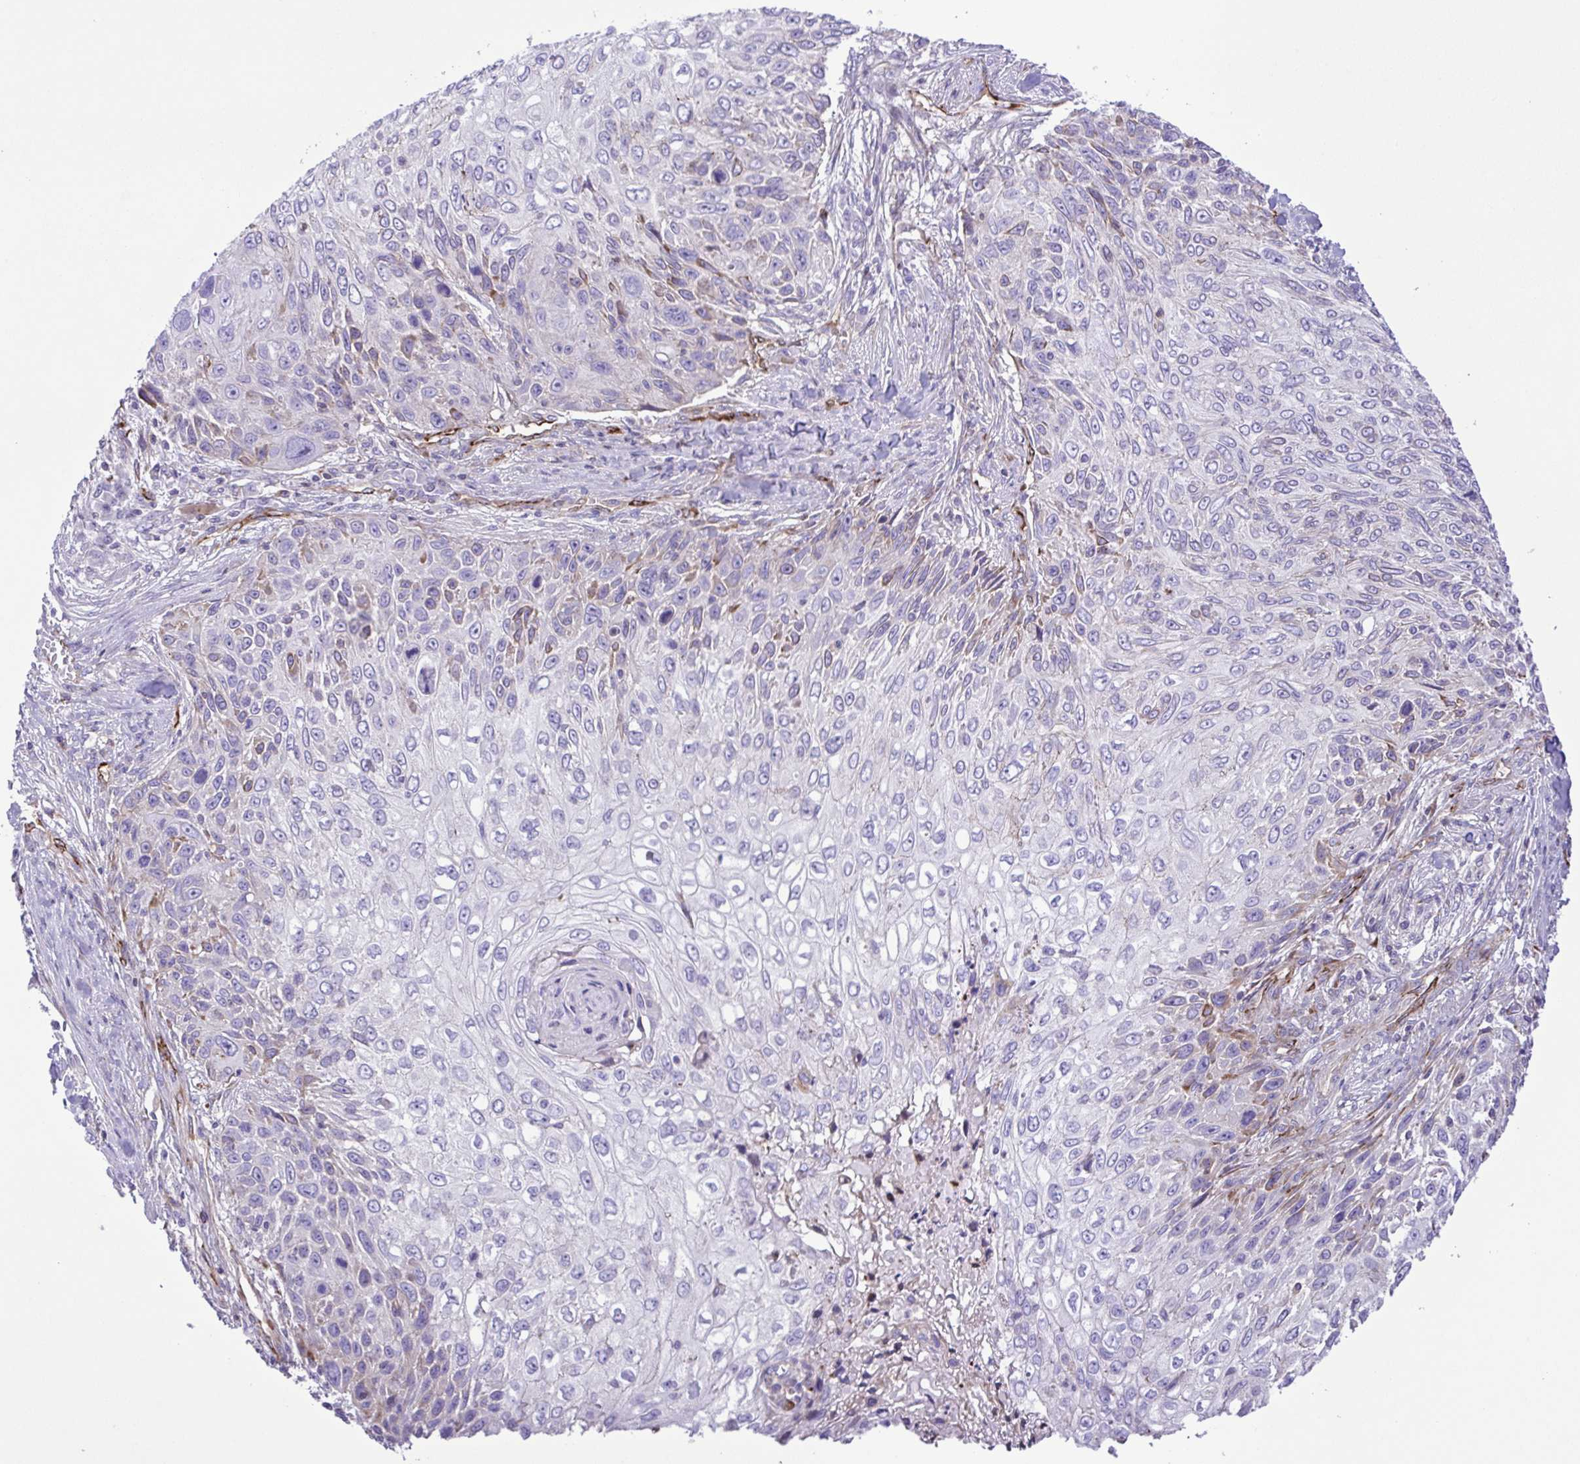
{"staining": {"intensity": "negative", "quantity": "none", "location": "none"}, "tissue": "skin cancer", "cell_type": "Tumor cells", "image_type": "cancer", "snomed": [{"axis": "morphology", "description": "Squamous cell carcinoma, NOS"}, {"axis": "topography", "description": "Skin"}], "caption": "DAB (3,3'-diaminobenzidine) immunohistochemical staining of human skin squamous cell carcinoma shows no significant positivity in tumor cells.", "gene": "FLT1", "patient": {"sex": "male", "age": 92}}